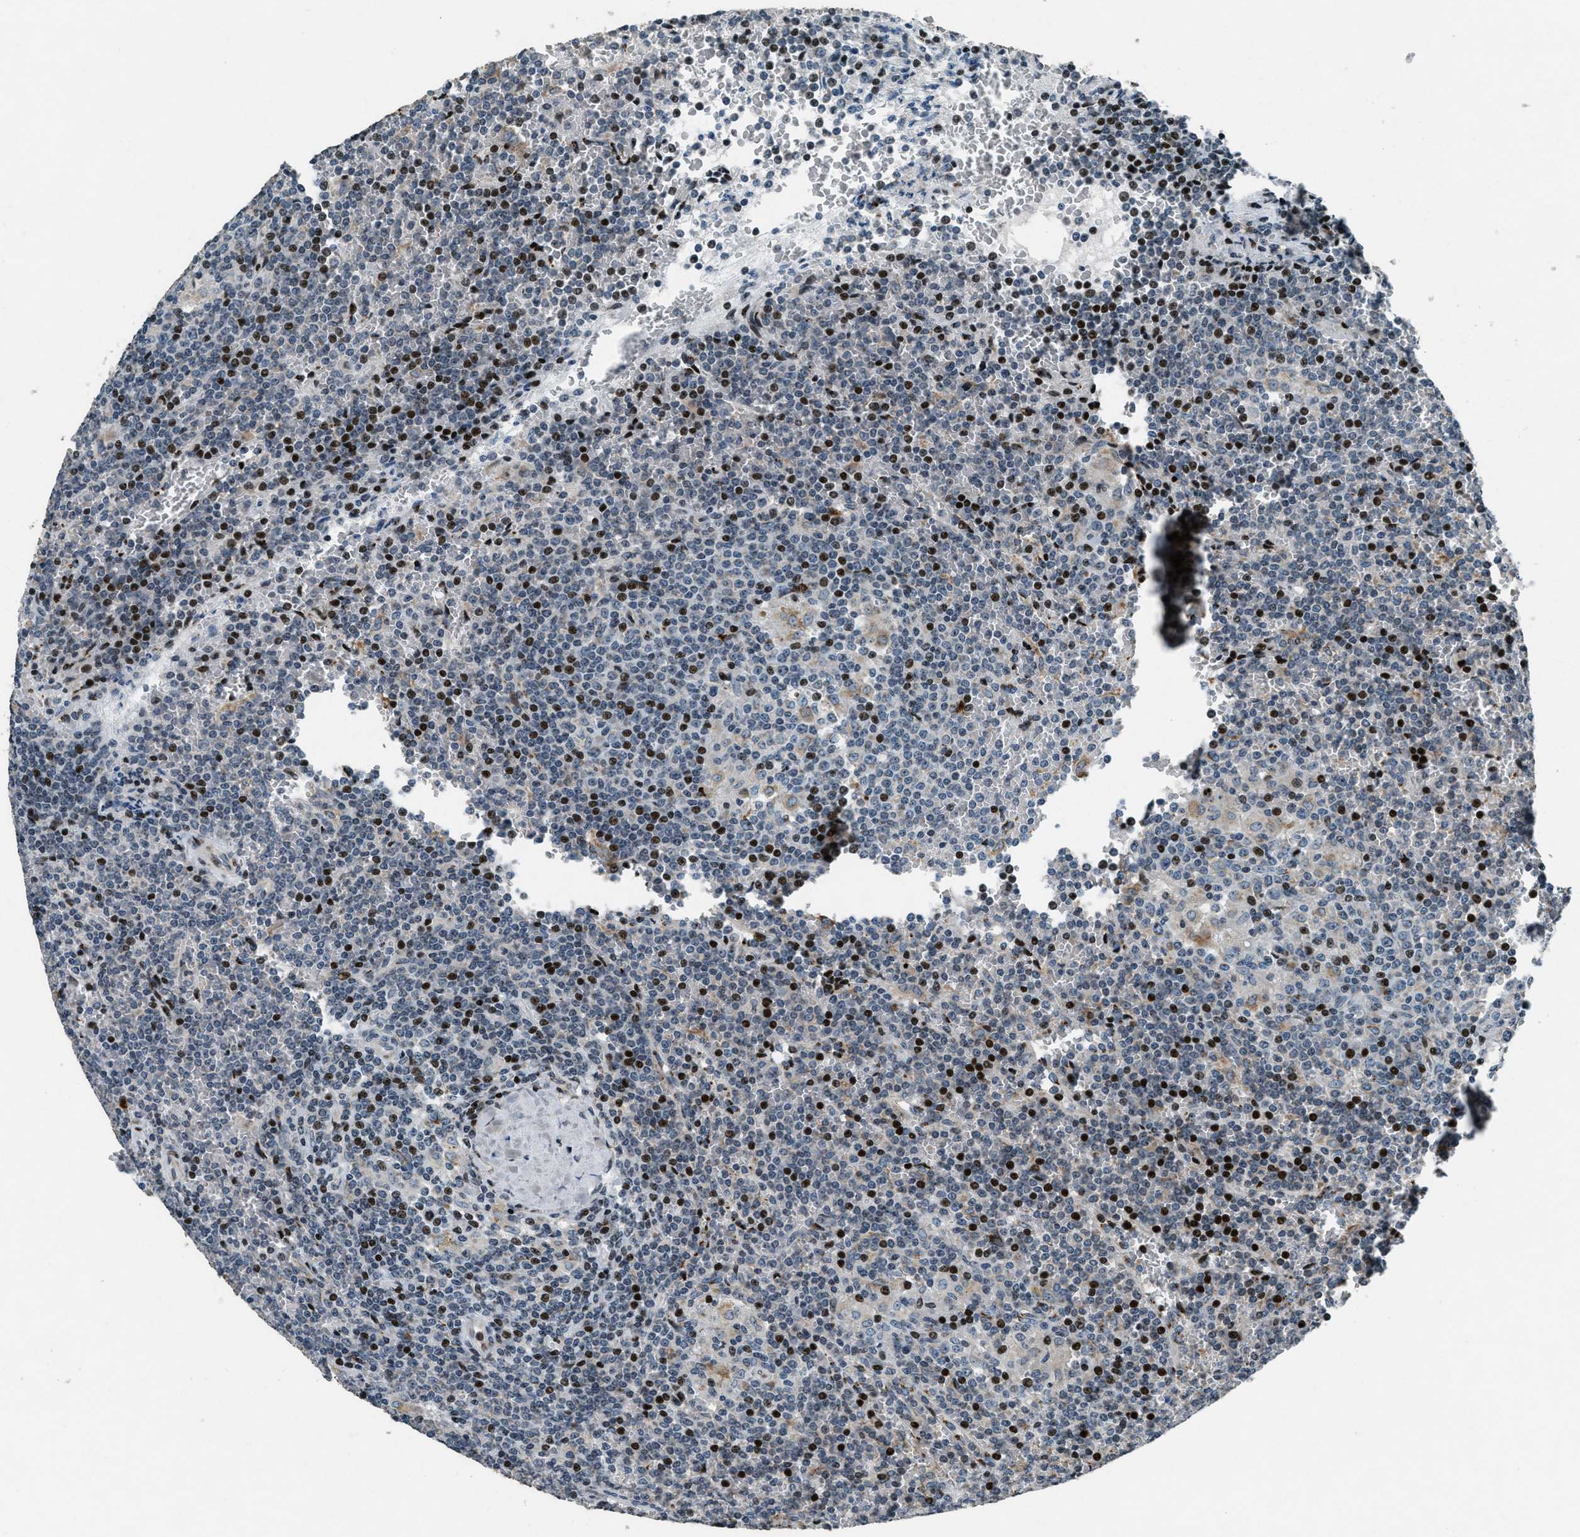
{"staining": {"intensity": "strong", "quantity": "25%-75%", "location": "nuclear"}, "tissue": "lymphoma", "cell_type": "Tumor cells", "image_type": "cancer", "snomed": [{"axis": "morphology", "description": "Malignant lymphoma, non-Hodgkin's type, Low grade"}, {"axis": "topography", "description": "Spleen"}], "caption": "Protein expression analysis of human lymphoma reveals strong nuclear staining in about 25%-75% of tumor cells.", "gene": "GPC6", "patient": {"sex": "female", "age": 19}}